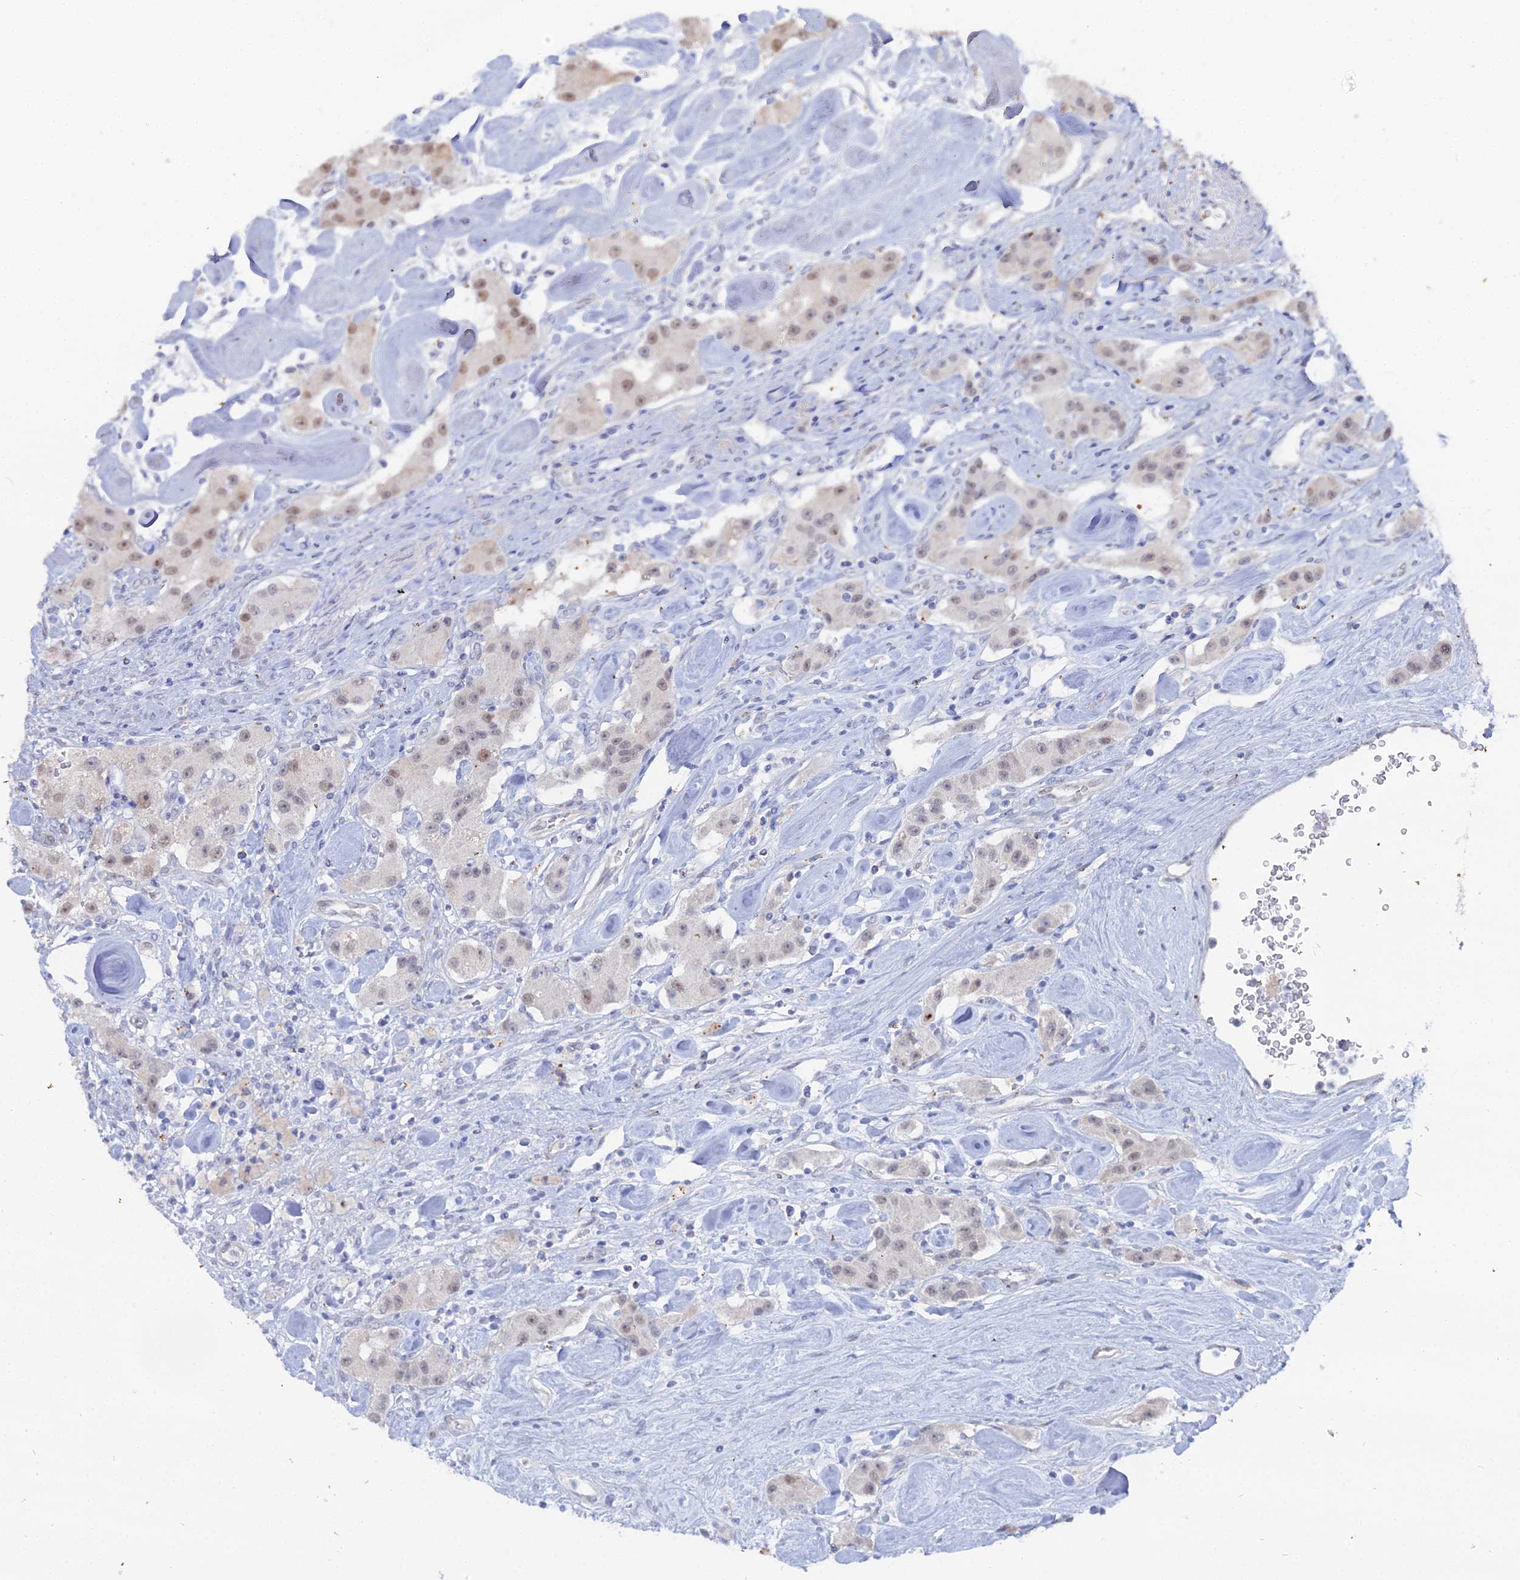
{"staining": {"intensity": "weak", "quantity": ">75%", "location": "nuclear"}, "tissue": "carcinoid", "cell_type": "Tumor cells", "image_type": "cancer", "snomed": [{"axis": "morphology", "description": "Carcinoid, malignant, NOS"}, {"axis": "topography", "description": "Pancreas"}], "caption": "IHC of human carcinoid (malignant) reveals low levels of weak nuclear positivity in approximately >75% of tumor cells.", "gene": "THAP4", "patient": {"sex": "male", "age": 41}}